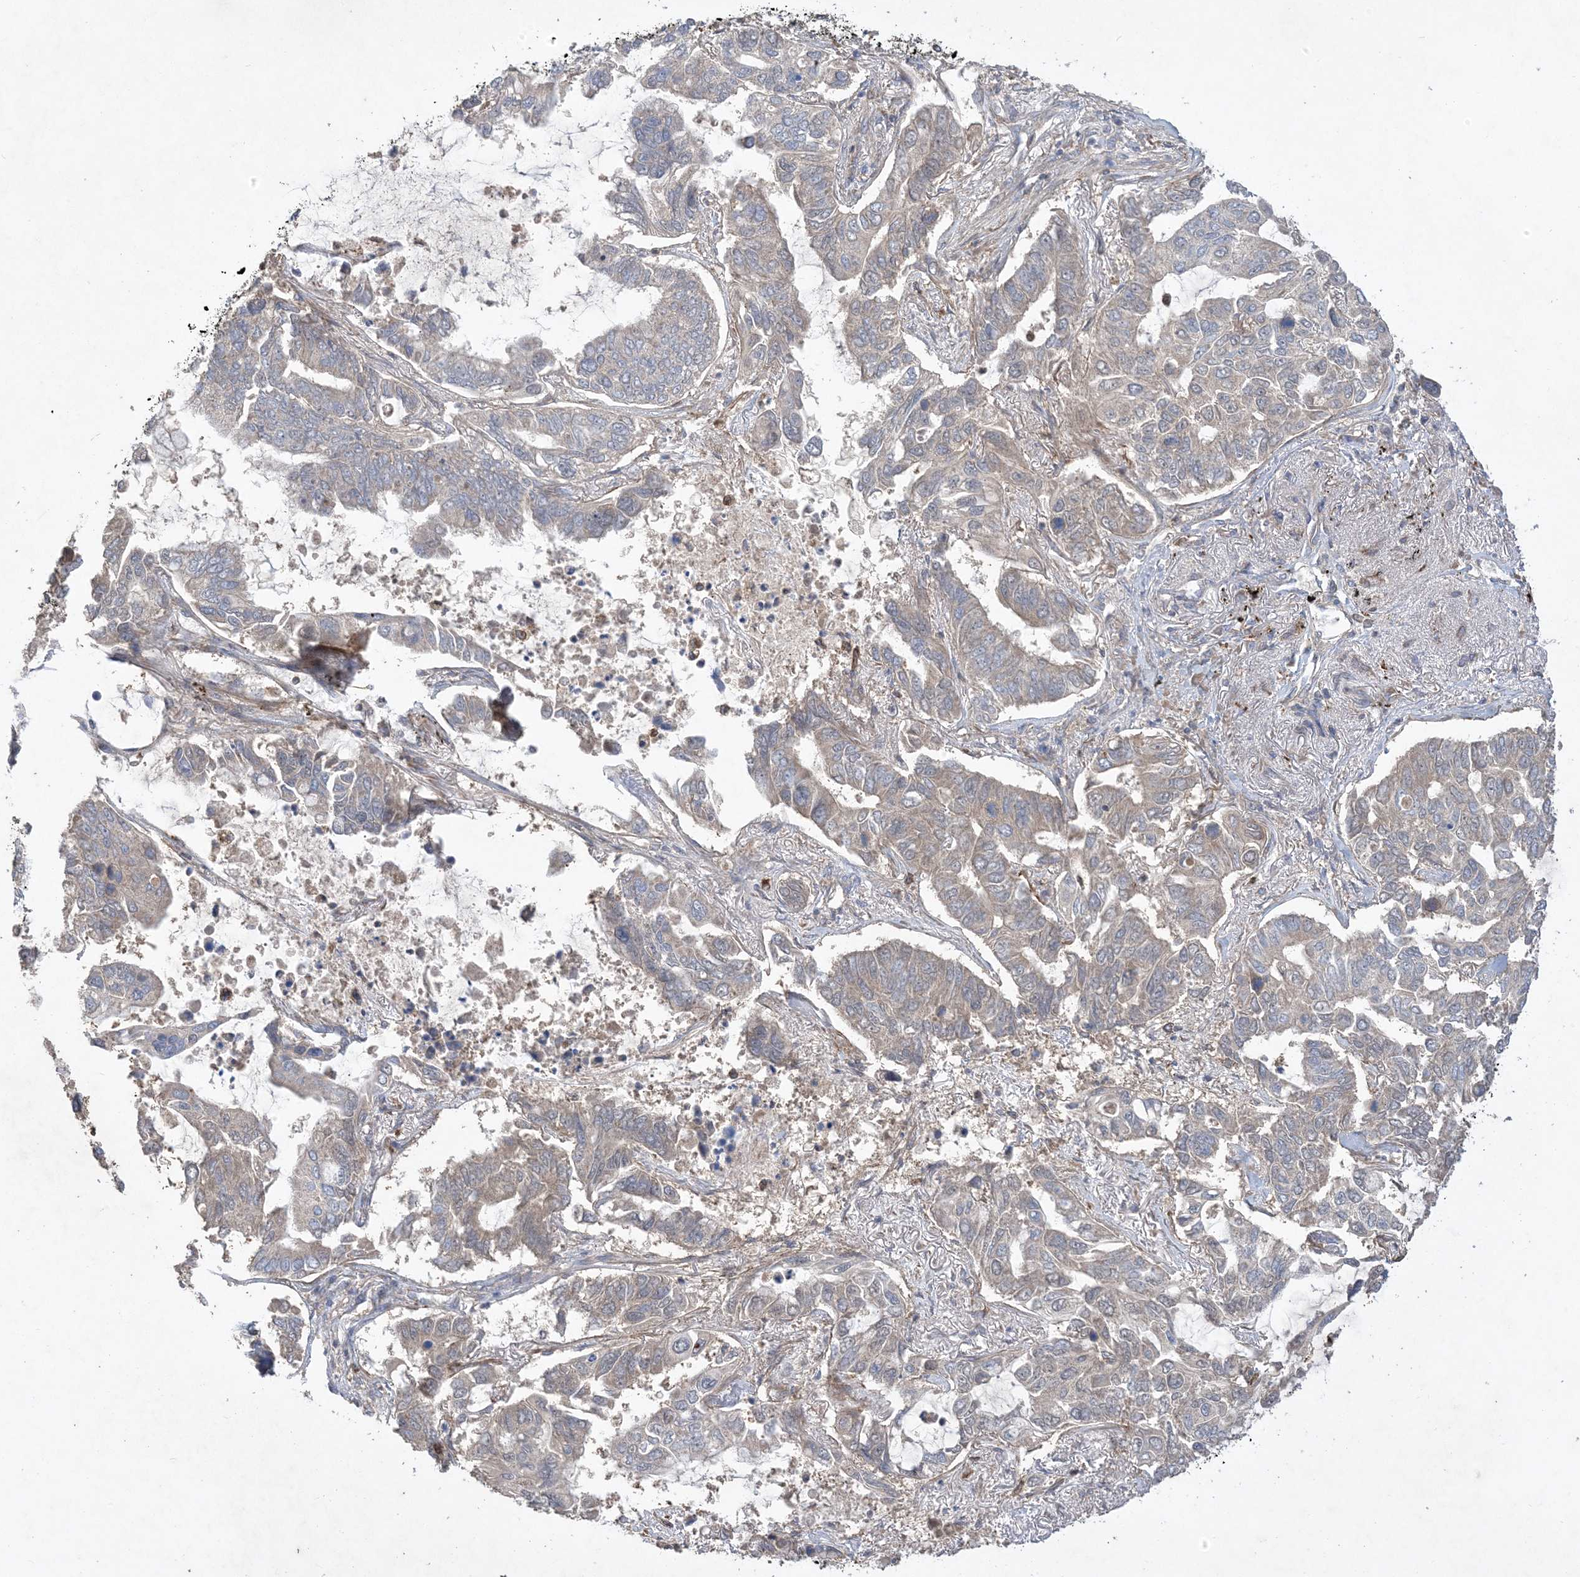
{"staining": {"intensity": "negative", "quantity": "none", "location": "none"}, "tissue": "lung cancer", "cell_type": "Tumor cells", "image_type": "cancer", "snomed": [{"axis": "morphology", "description": "Adenocarcinoma, NOS"}, {"axis": "topography", "description": "Lung"}], "caption": "There is no significant staining in tumor cells of lung adenocarcinoma. Brightfield microscopy of immunohistochemistry stained with DAB (brown) and hematoxylin (blue), captured at high magnification.", "gene": "MASP2", "patient": {"sex": "male", "age": 64}}